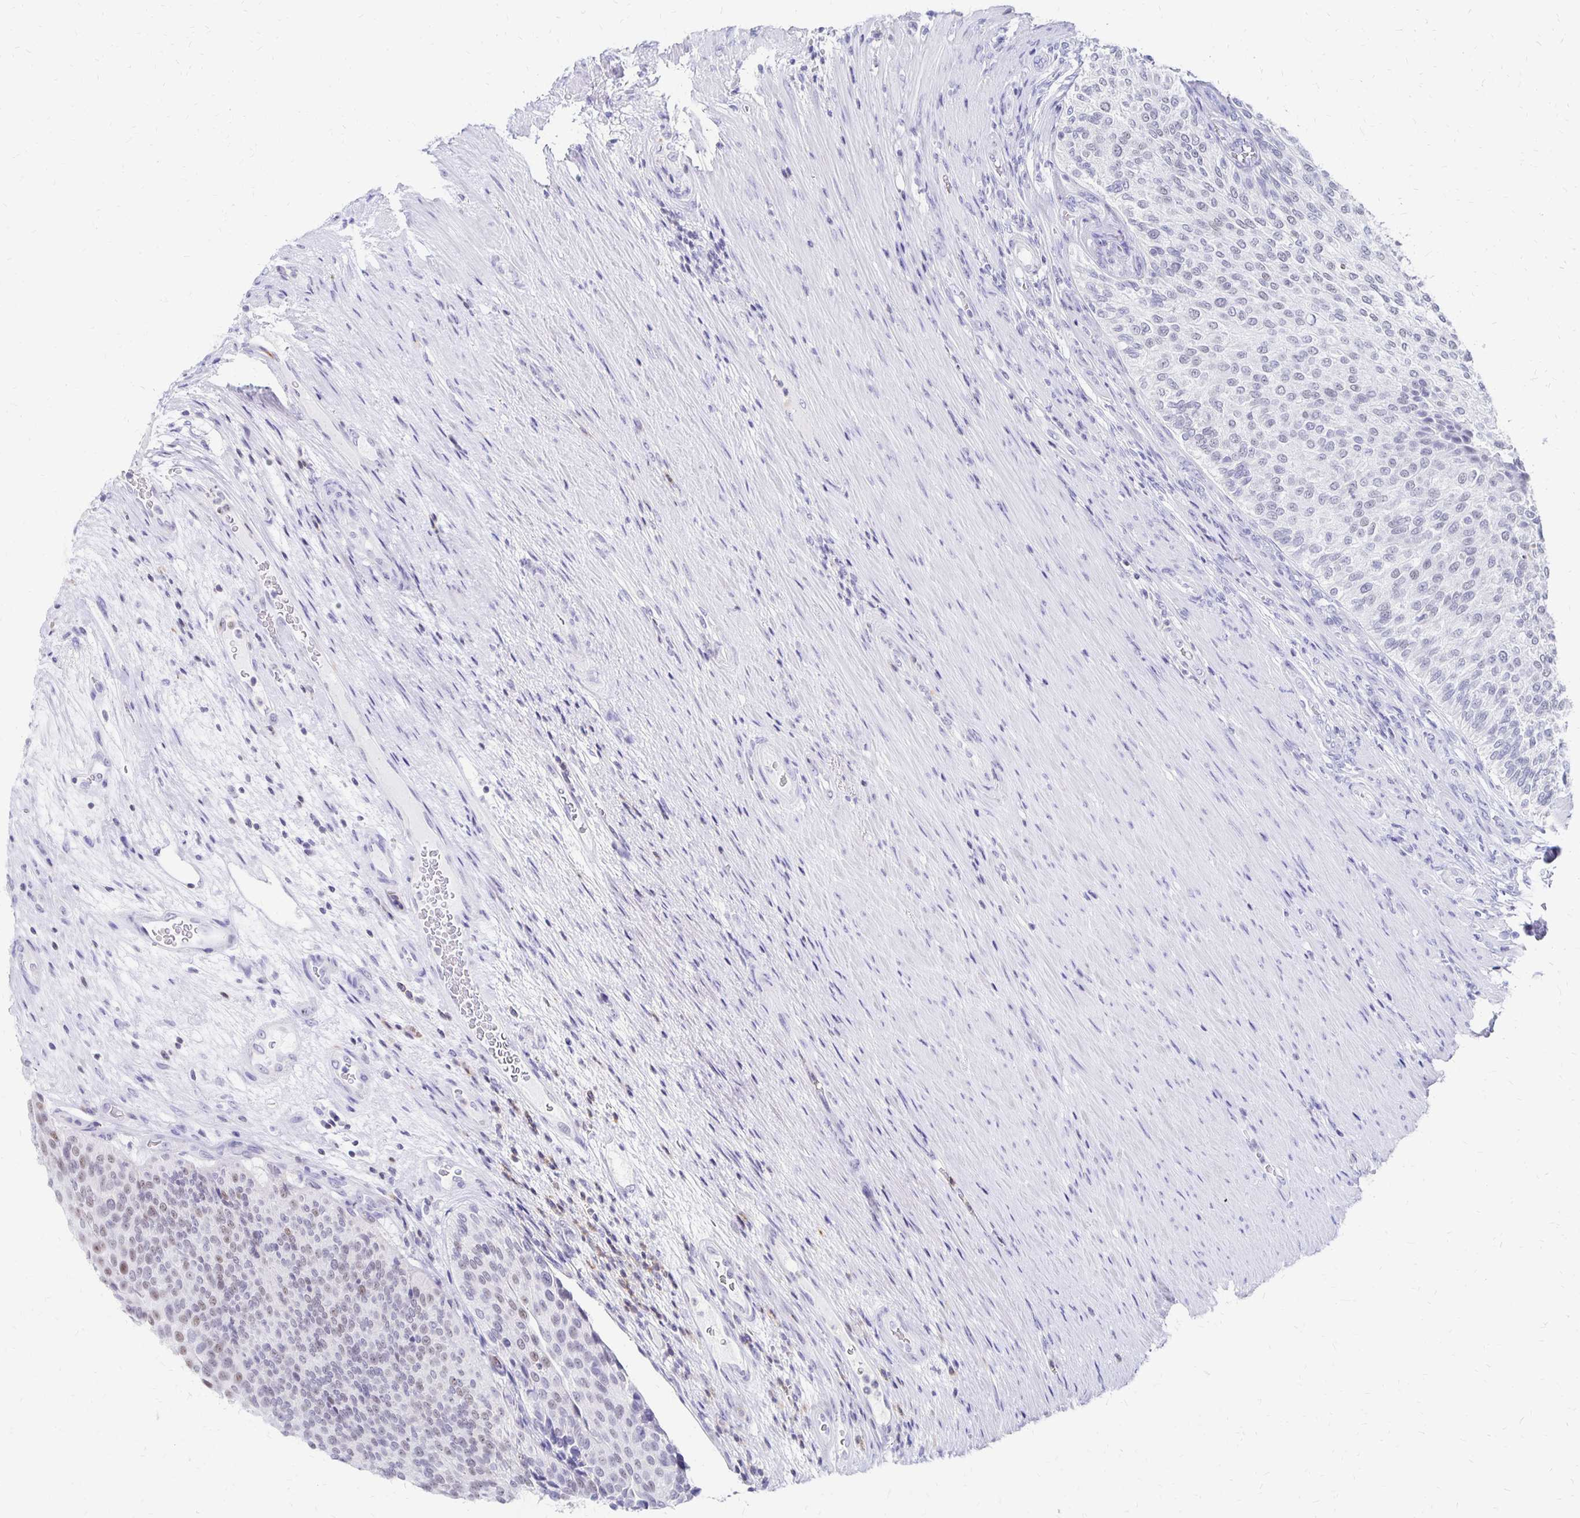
{"staining": {"intensity": "weak", "quantity": "<25%", "location": "nuclear"}, "tissue": "urinary bladder", "cell_type": "Urothelial cells", "image_type": "normal", "snomed": [{"axis": "morphology", "description": "Normal tissue, NOS"}, {"axis": "topography", "description": "Urinary bladder"}, {"axis": "topography", "description": "Prostate"}], "caption": "Histopathology image shows no significant protein positivity in urothelial cells of benign urinary bladder.", "gene": "SYT2", "patient": {"sex": "male", "age": 77}}